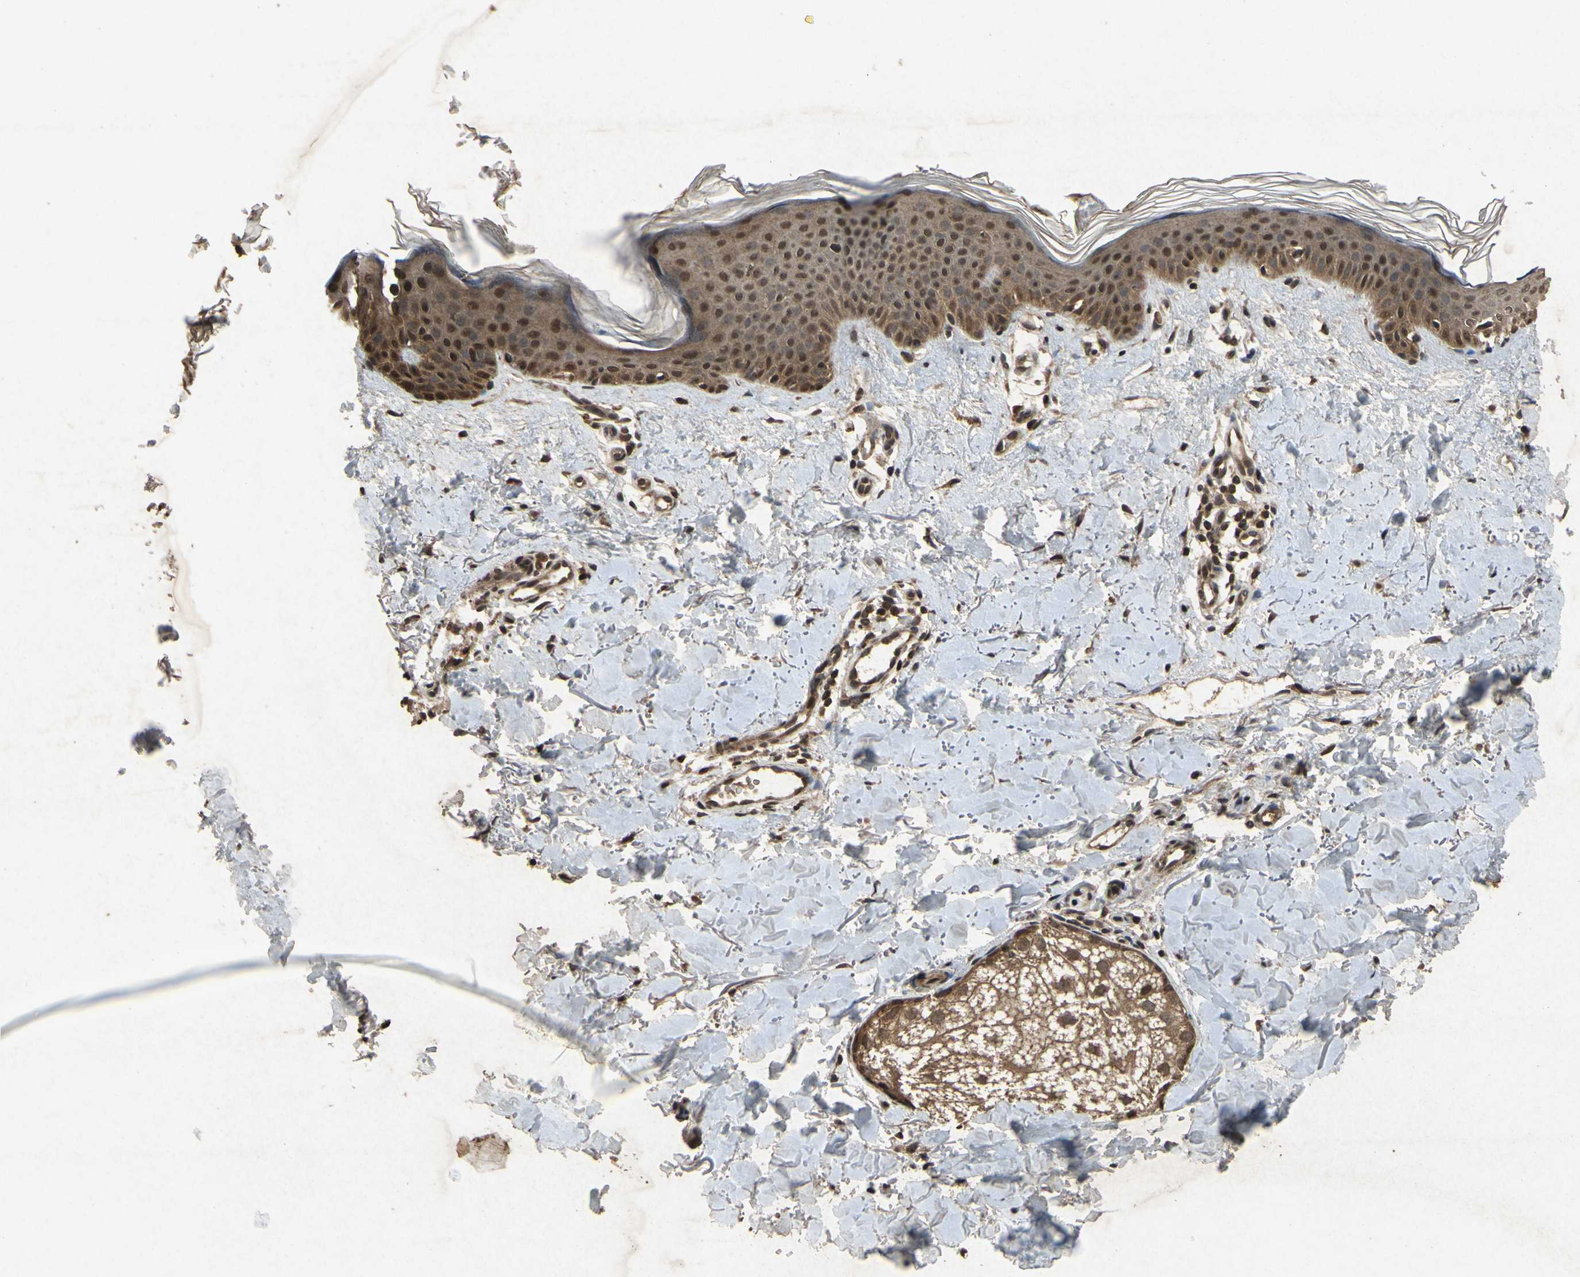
{"staining": {"intensity": "strong", "quantity": ">75%", "location": "cytoplasmic/membranous,nuclear"}, "tissue": "skin", "cell_type": "Fibroblasts", "image_type": "normal", "snomed": [{"axis": "morphology", "description": "Normal tissue, NOS"}, {"axis": "topography", "description": "Skin"}], "caption": "Fibroblasts reveal high levels of strong cytoplasmic/membranous,nuclear positivity in about >75% of cells in normal human skin.", "gene": "ATP6V1H", "patient": {"sex": "female", "age": 56}}